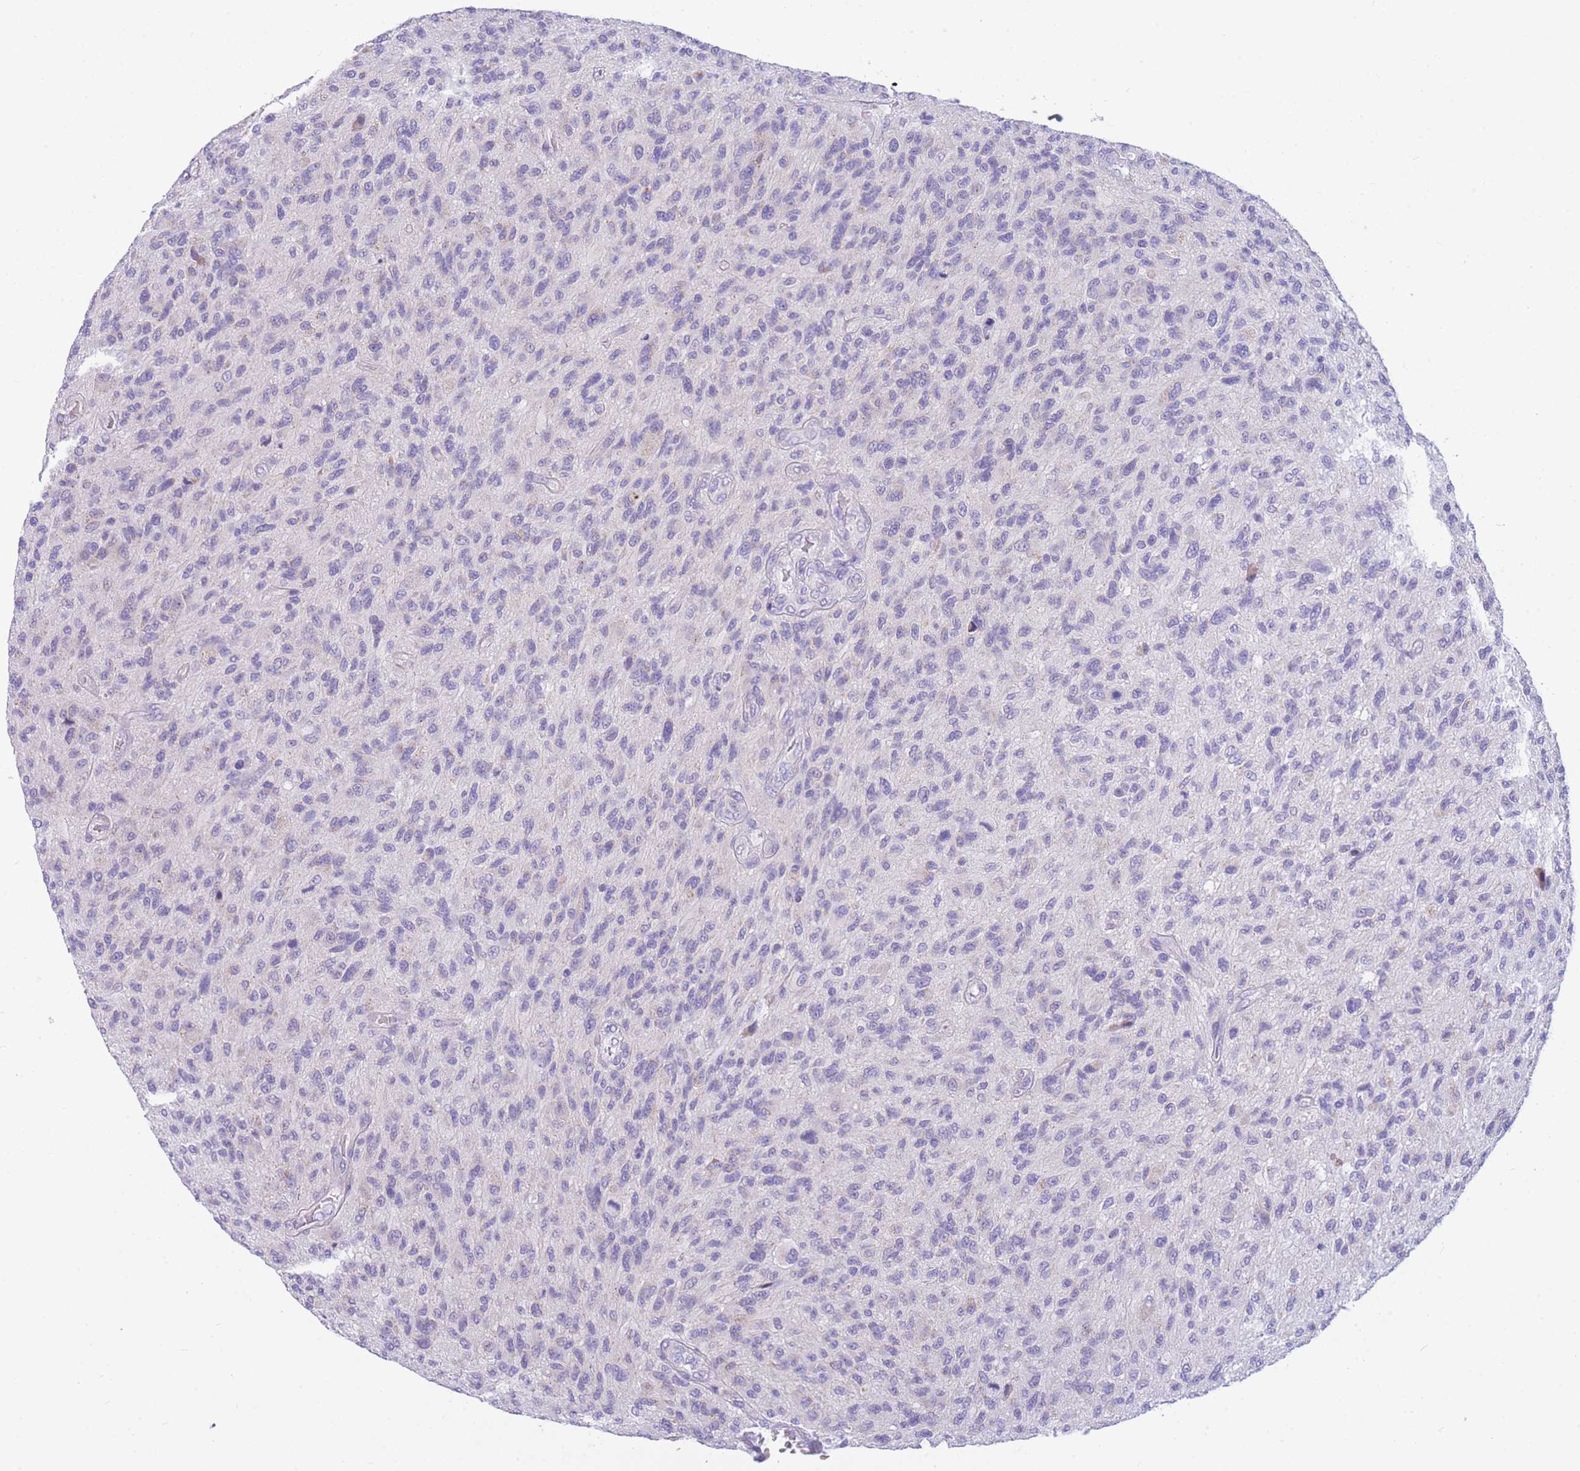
{"staining": {"intensity": "negative", "quantity": "none", "location": "none"}, "tissue": "glioma", "cell_type": "Tumor cells", "image_type": "cancer", "snomed": [{"axis": "morphology", "description": "Glioma, malignant, High grade"}, {"axis": "topography", "description": "Brain"}], "caption": "This is a image of immunohistochemistry staining of high-grade glioma (malignant), which shows no positivity in tumor cells.", "gene": "DHRS11", "patient": {"sex": "male", "age": 47}}